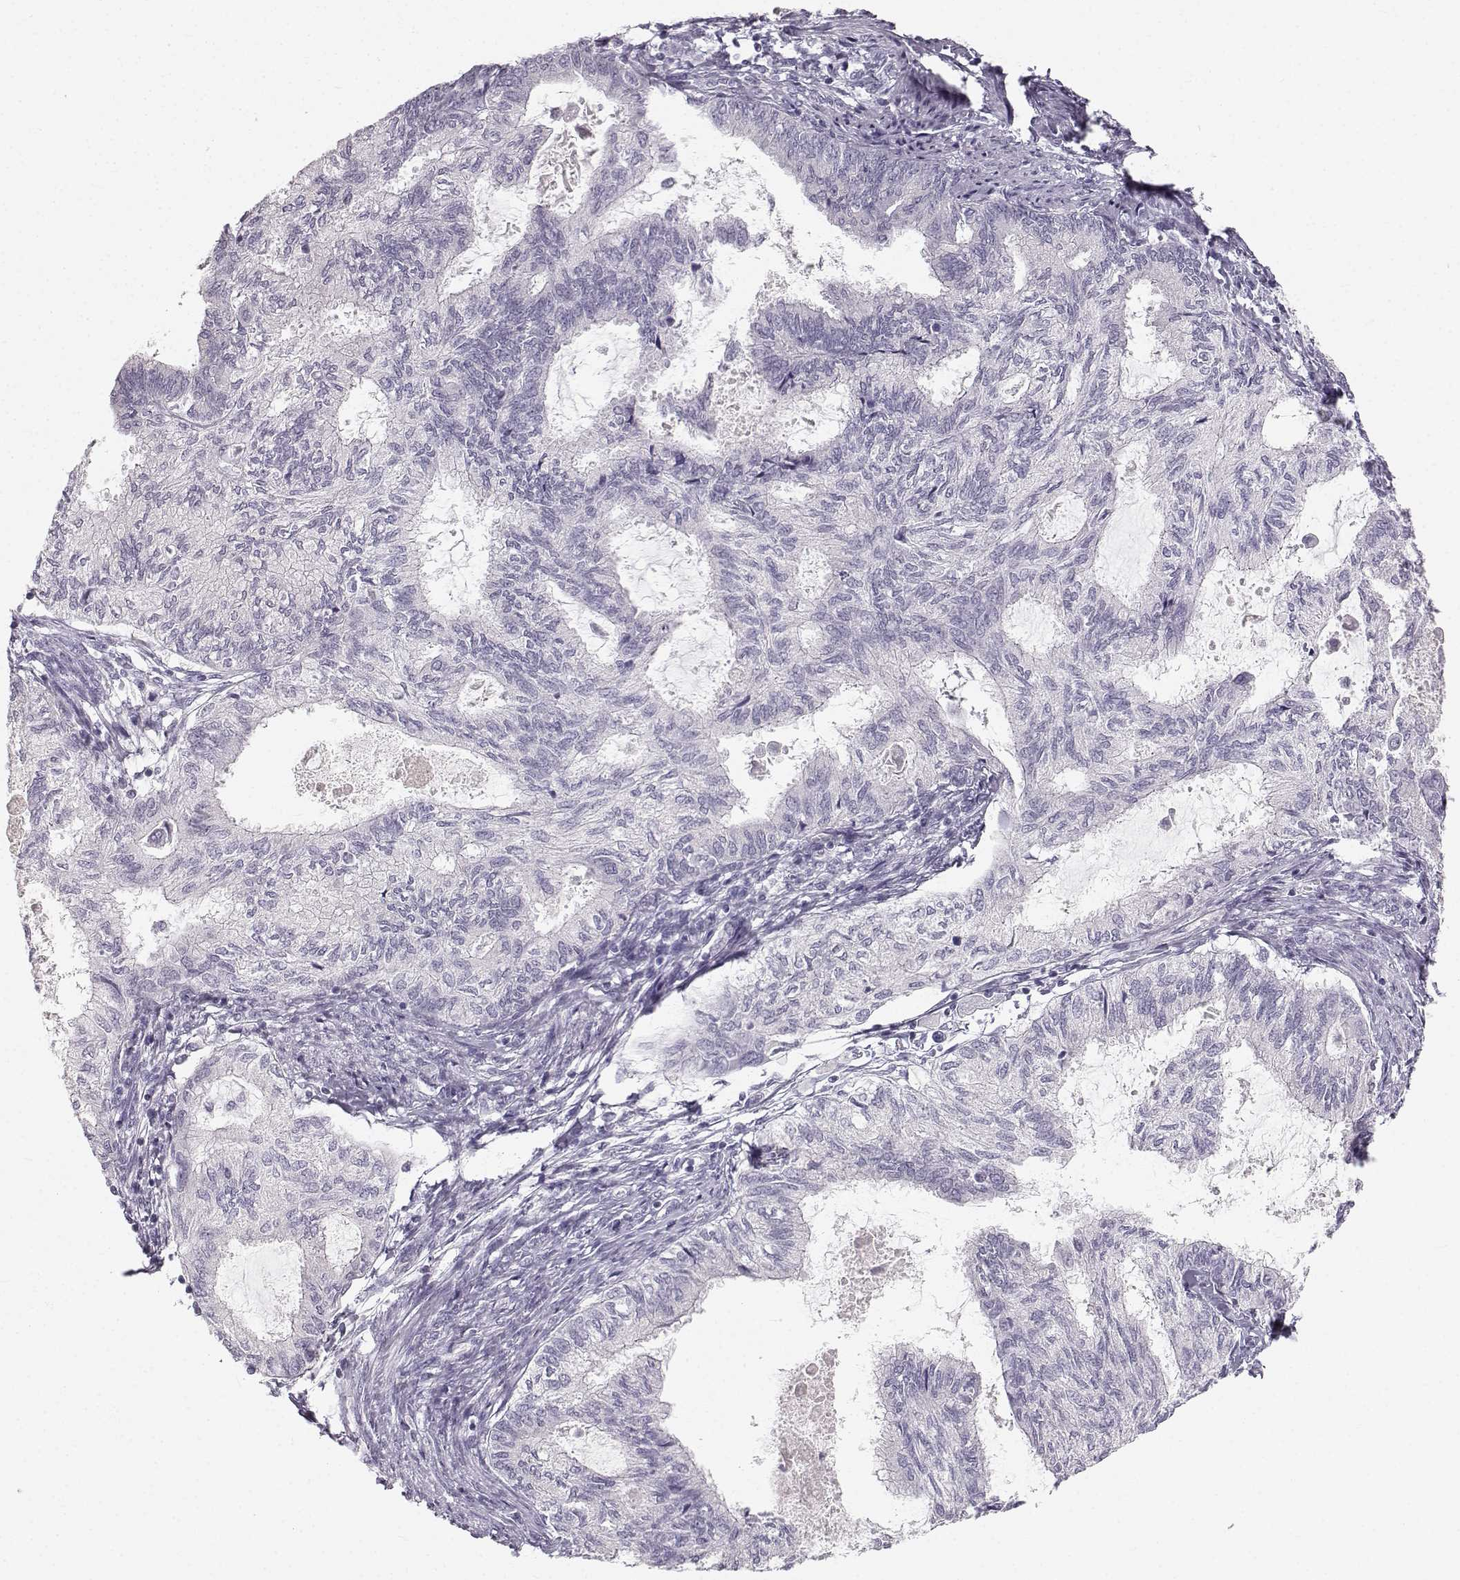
{"staining": {"intensity": "negative", "quantity": "none", "location": "none"}, "tissue": "endometrial cancer", "cell_type": "Tumor cells", "image_type": "cancer", "snomed": [{"axis": "morphology", "description": "Adenocarcinoma, NOS"}, {"axis": "topography", "description": "Endometrium"}], "caption": "The photomicrograph exhibits no significant positivity in tumor cells of endometrial cancer (adenocarcinoma).", "gene": "OIP5", "patient": {"sex": "female", "age": 86}}